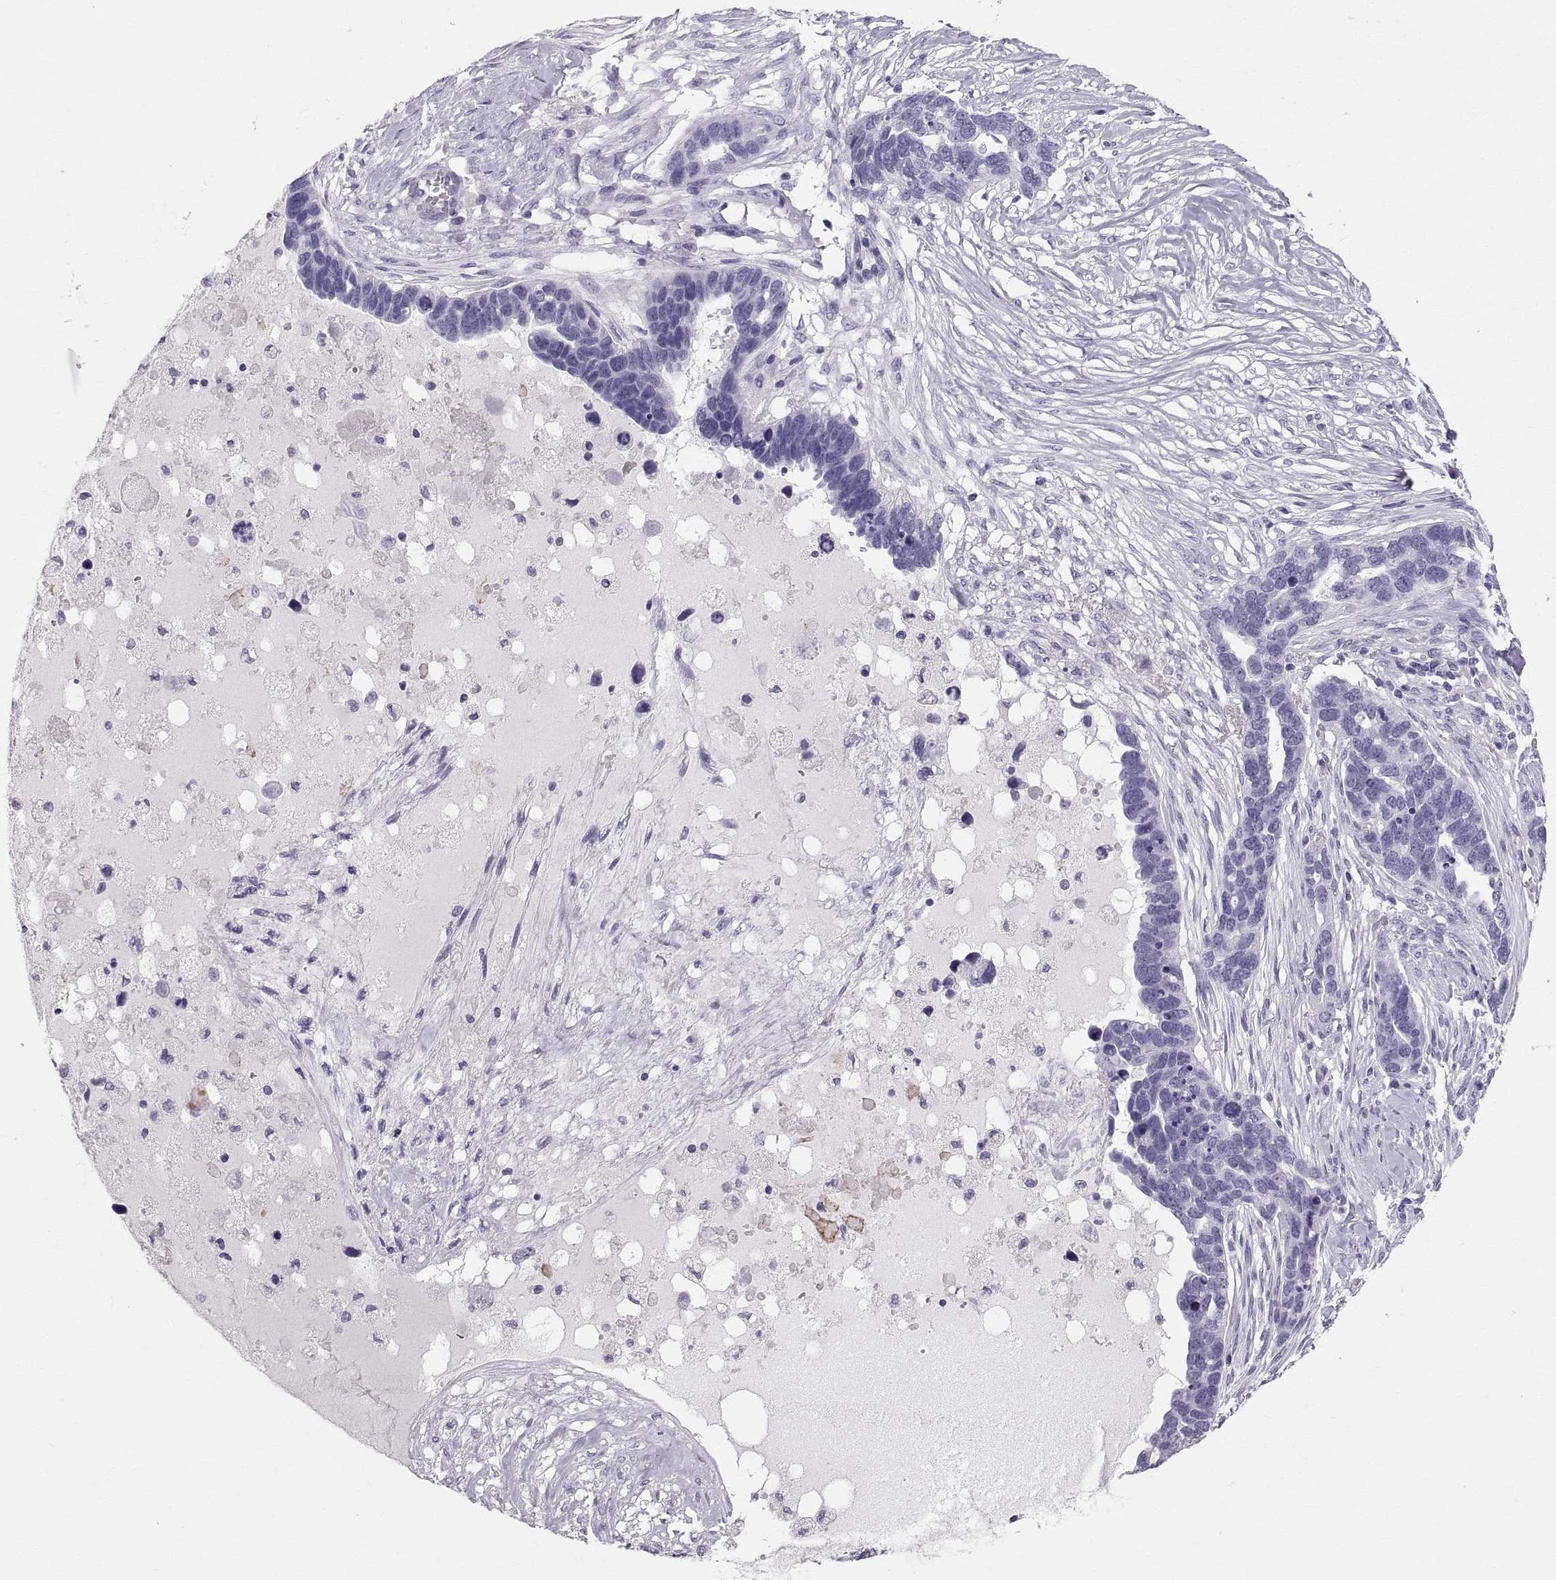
{"staining": {"intensity": "negative", "quantity": "none", "location": "none"}, "tissue": "ovarian cancer", "cell_type": "Tumor cells", "image_type": "cancer", "snomed": [{"axis": "morphology", "description": "Cystadenocarcinoma, serous, NOS"}, {"axis": "topography", "description": "Ovary"}], "caption": "DAB (3,3'-diaminobenzidine) immunohistochemical staining of ovarian cancer (serous cystadenocarcinoma) shows no significant expression in tumor cells. Nuclei are stained in blue.", "gene": "SLC22A6", "patient": {"sex": "female", "age": 54}}